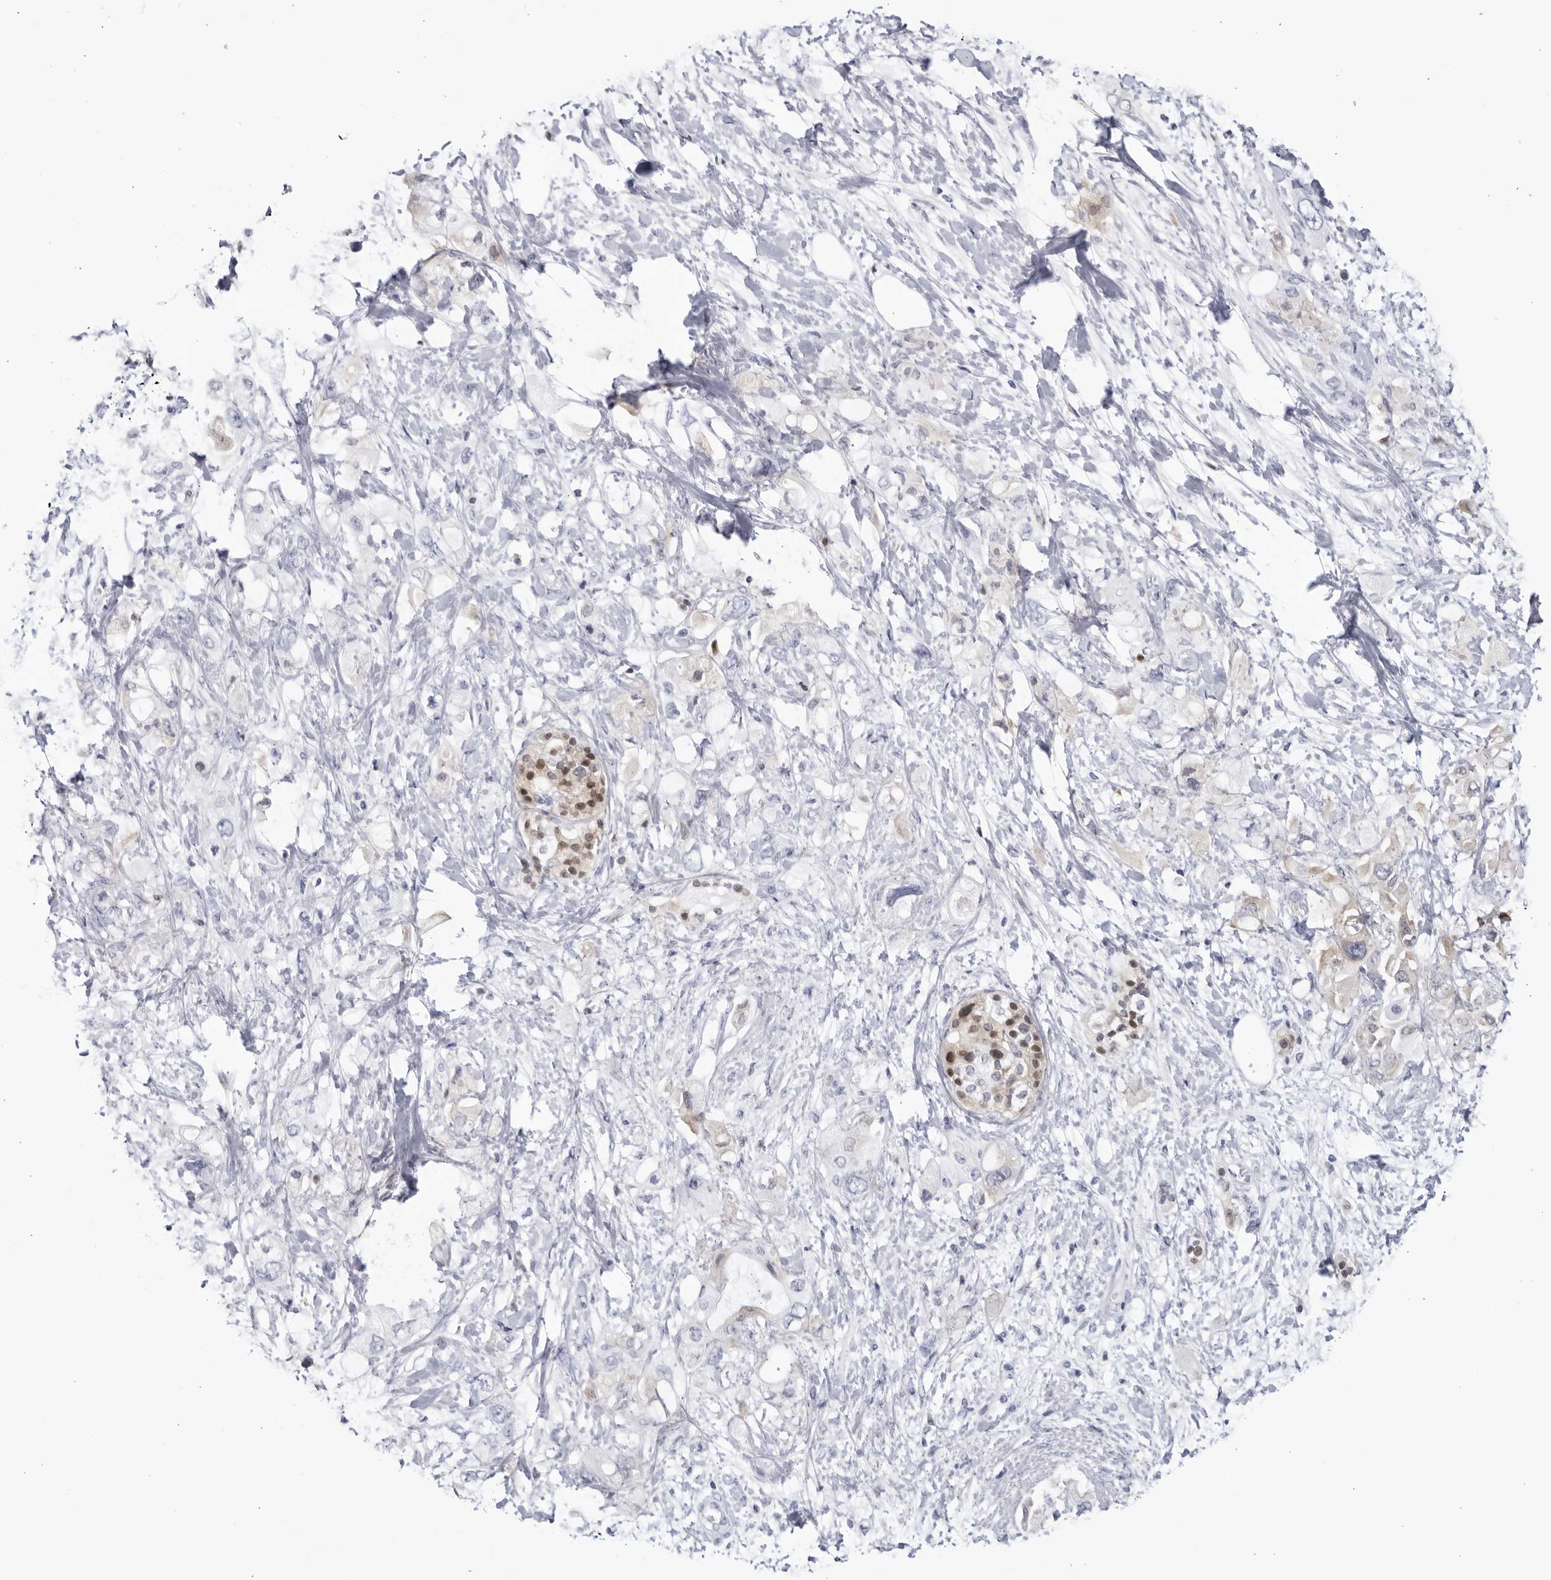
{"staining": {"intensity": "negative", "quantity": "none", "location": "none"}, "tissue": "pancreatic cancer", "cell_type": "Tumor cells", "image_type": "cancer", "snomed": [{"axis": "morphology", "description": "Adenocarcinoma, NOS"}, {"axis": "topography", "description": "Pancreas"}], "caption": "DAB immunohistochemical staining of human adenocarcinoma (pancreatic) demonstrates no significant expression in tumor cells.", "gene": "CNBD1", "patient": {"sex": "female", "age": 56}}